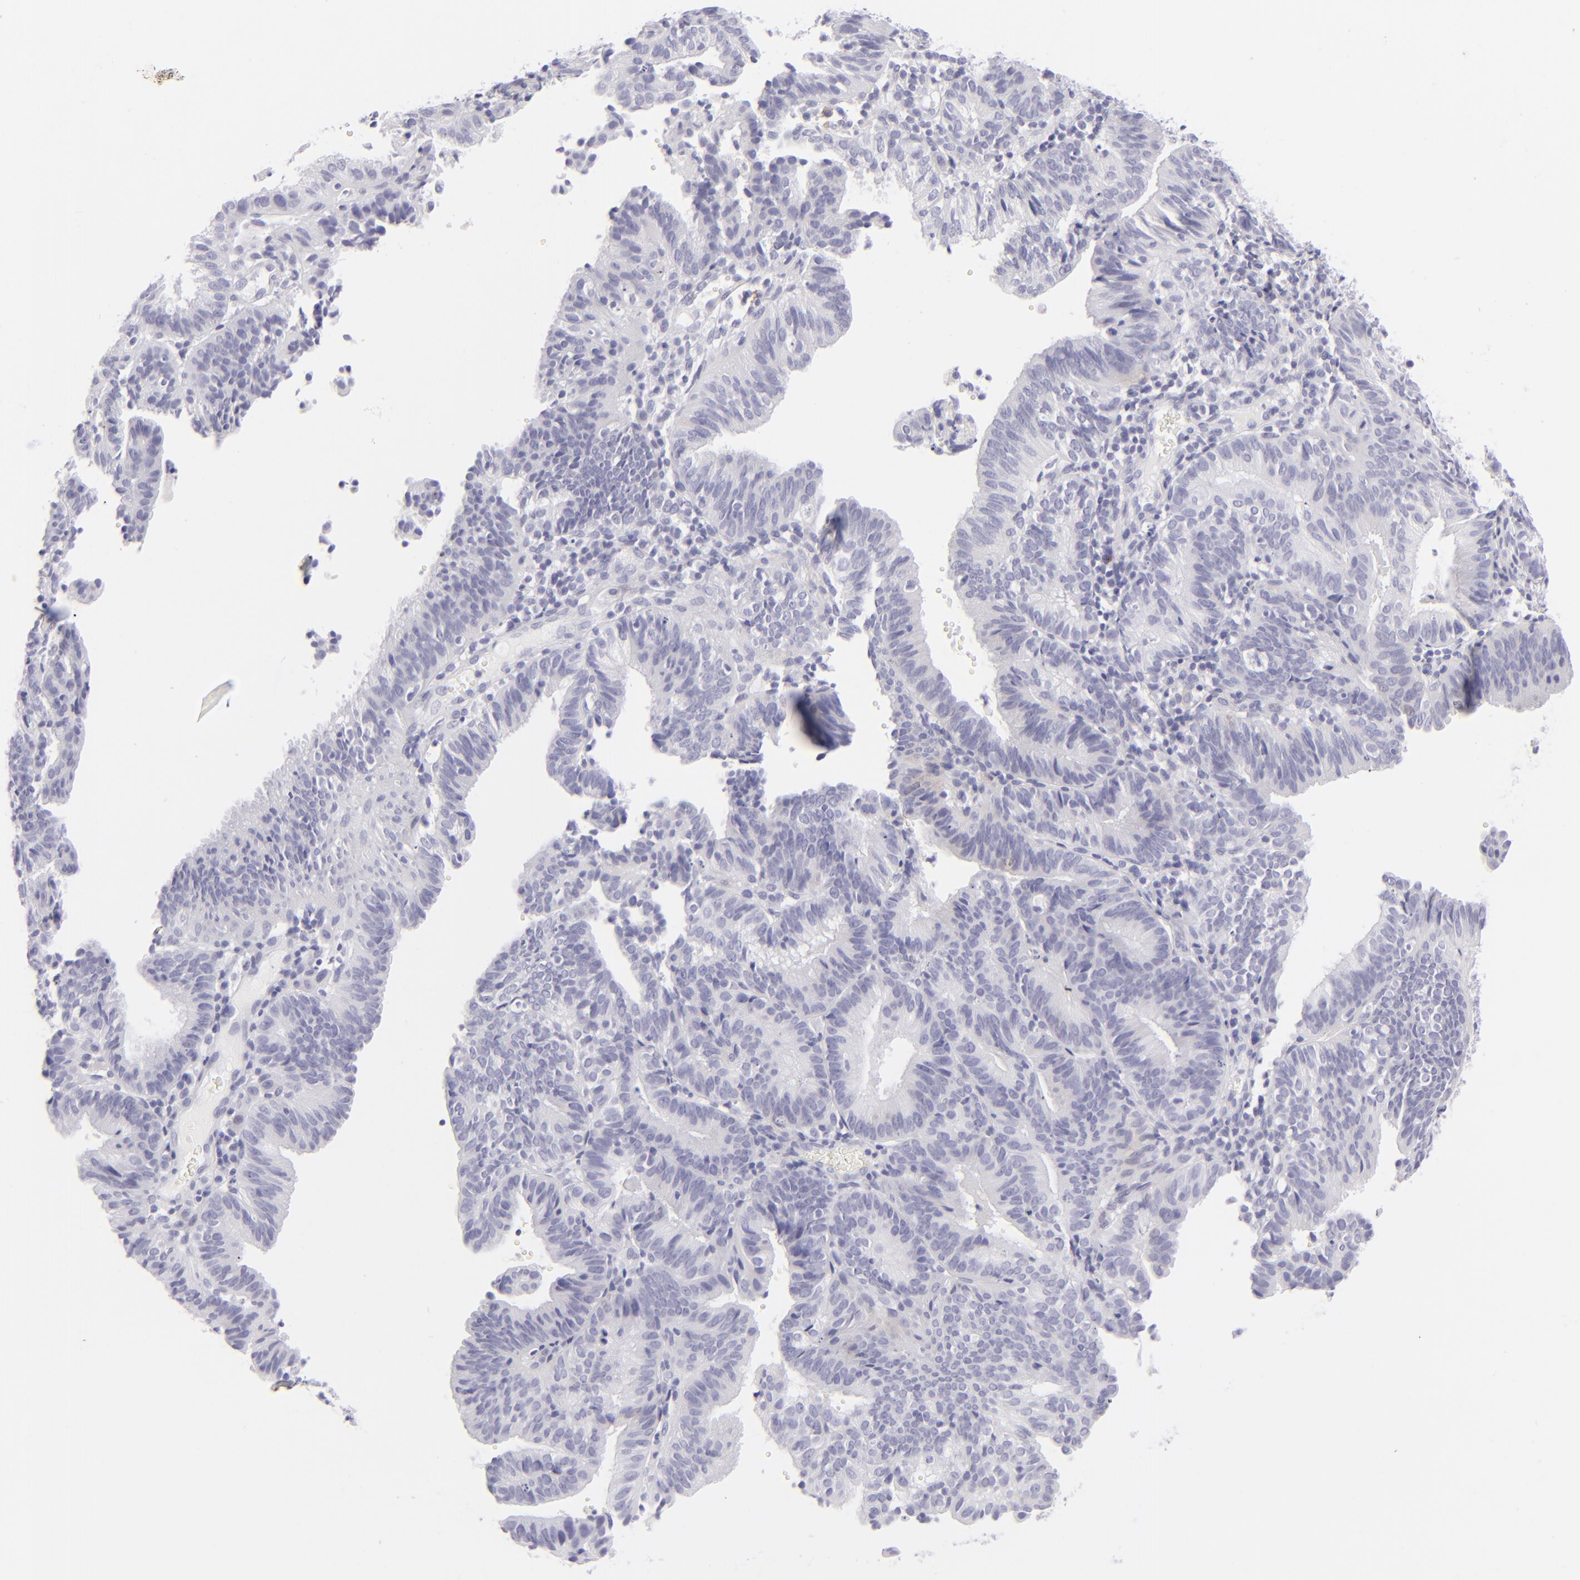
{"staining": {"intensity": "negative", "quantity": "none", "location": "none"}, "tissue": "cervical cancer", "cell_type": "Tumor cells", "image_type": "cancer", "snomed": [{"axis": "morphology", "description": "Adenocarcinoma, NOS"}, {"axis": "topography", "description": "Cervix"}], "caption": "An immunohistochemistry image of adenocarcinoma (cervical) is shown. There is no staining in tumor cells of adenocarcinoma (cervical).", "gene": "FCER2", "patient": {"sex": "female", "age": 60}}